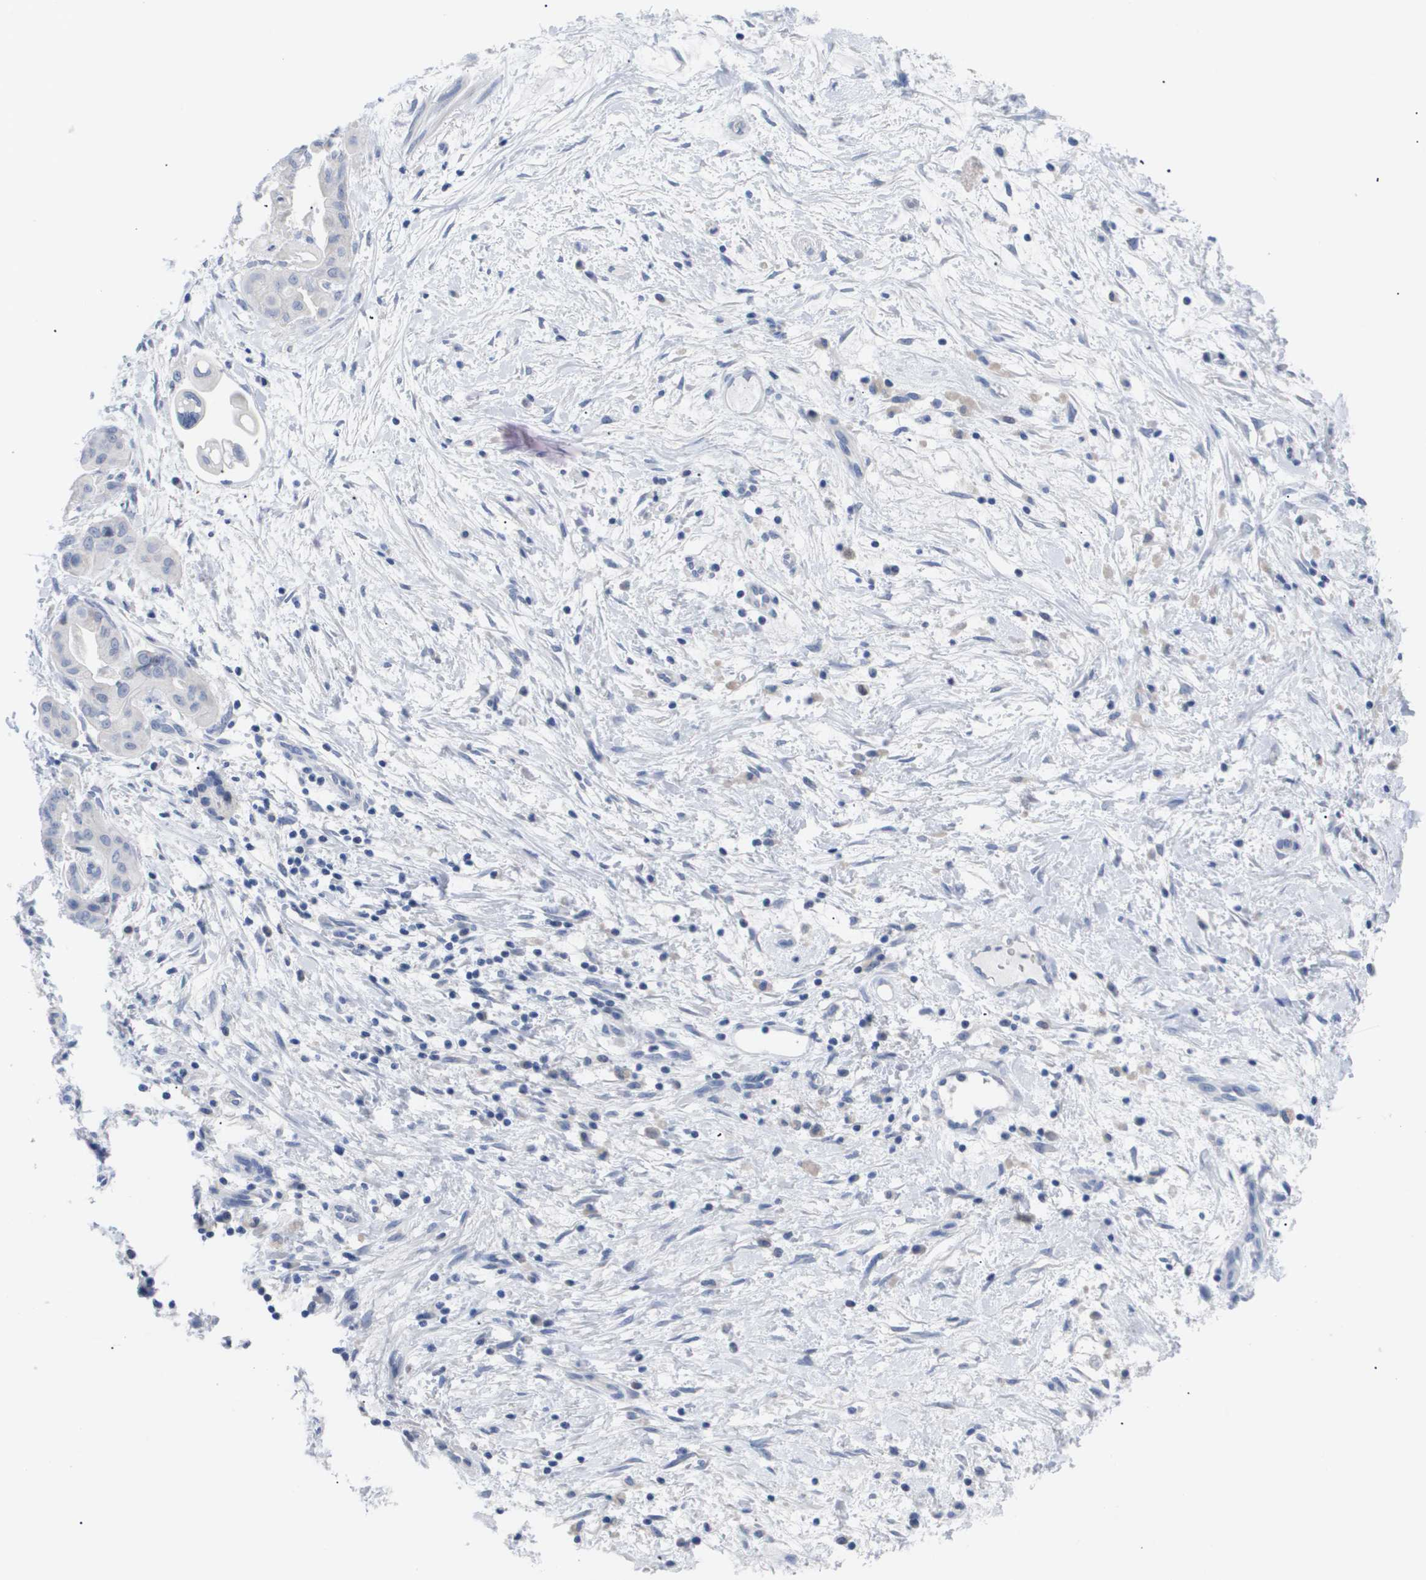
{"staining": {"intensity": "negative", "quantity": "none", "location": "none"}, "tissue": "pancreatic cancer", "cell_type": "Tumor cells", "image_type": "cancer", "snomed": [{"axis": "morphology", "description": "Adenocarcinoma, NOS"}, {"axis": "topography", "description": "Pancreas"}], "caption": "A photomicrograph of pancreatic adenocarcinoma stained for a protein demonstrates no brown staining in tumor cells.", "gene": "CAV3", "patient": {"sex": "female", "age": 75}}